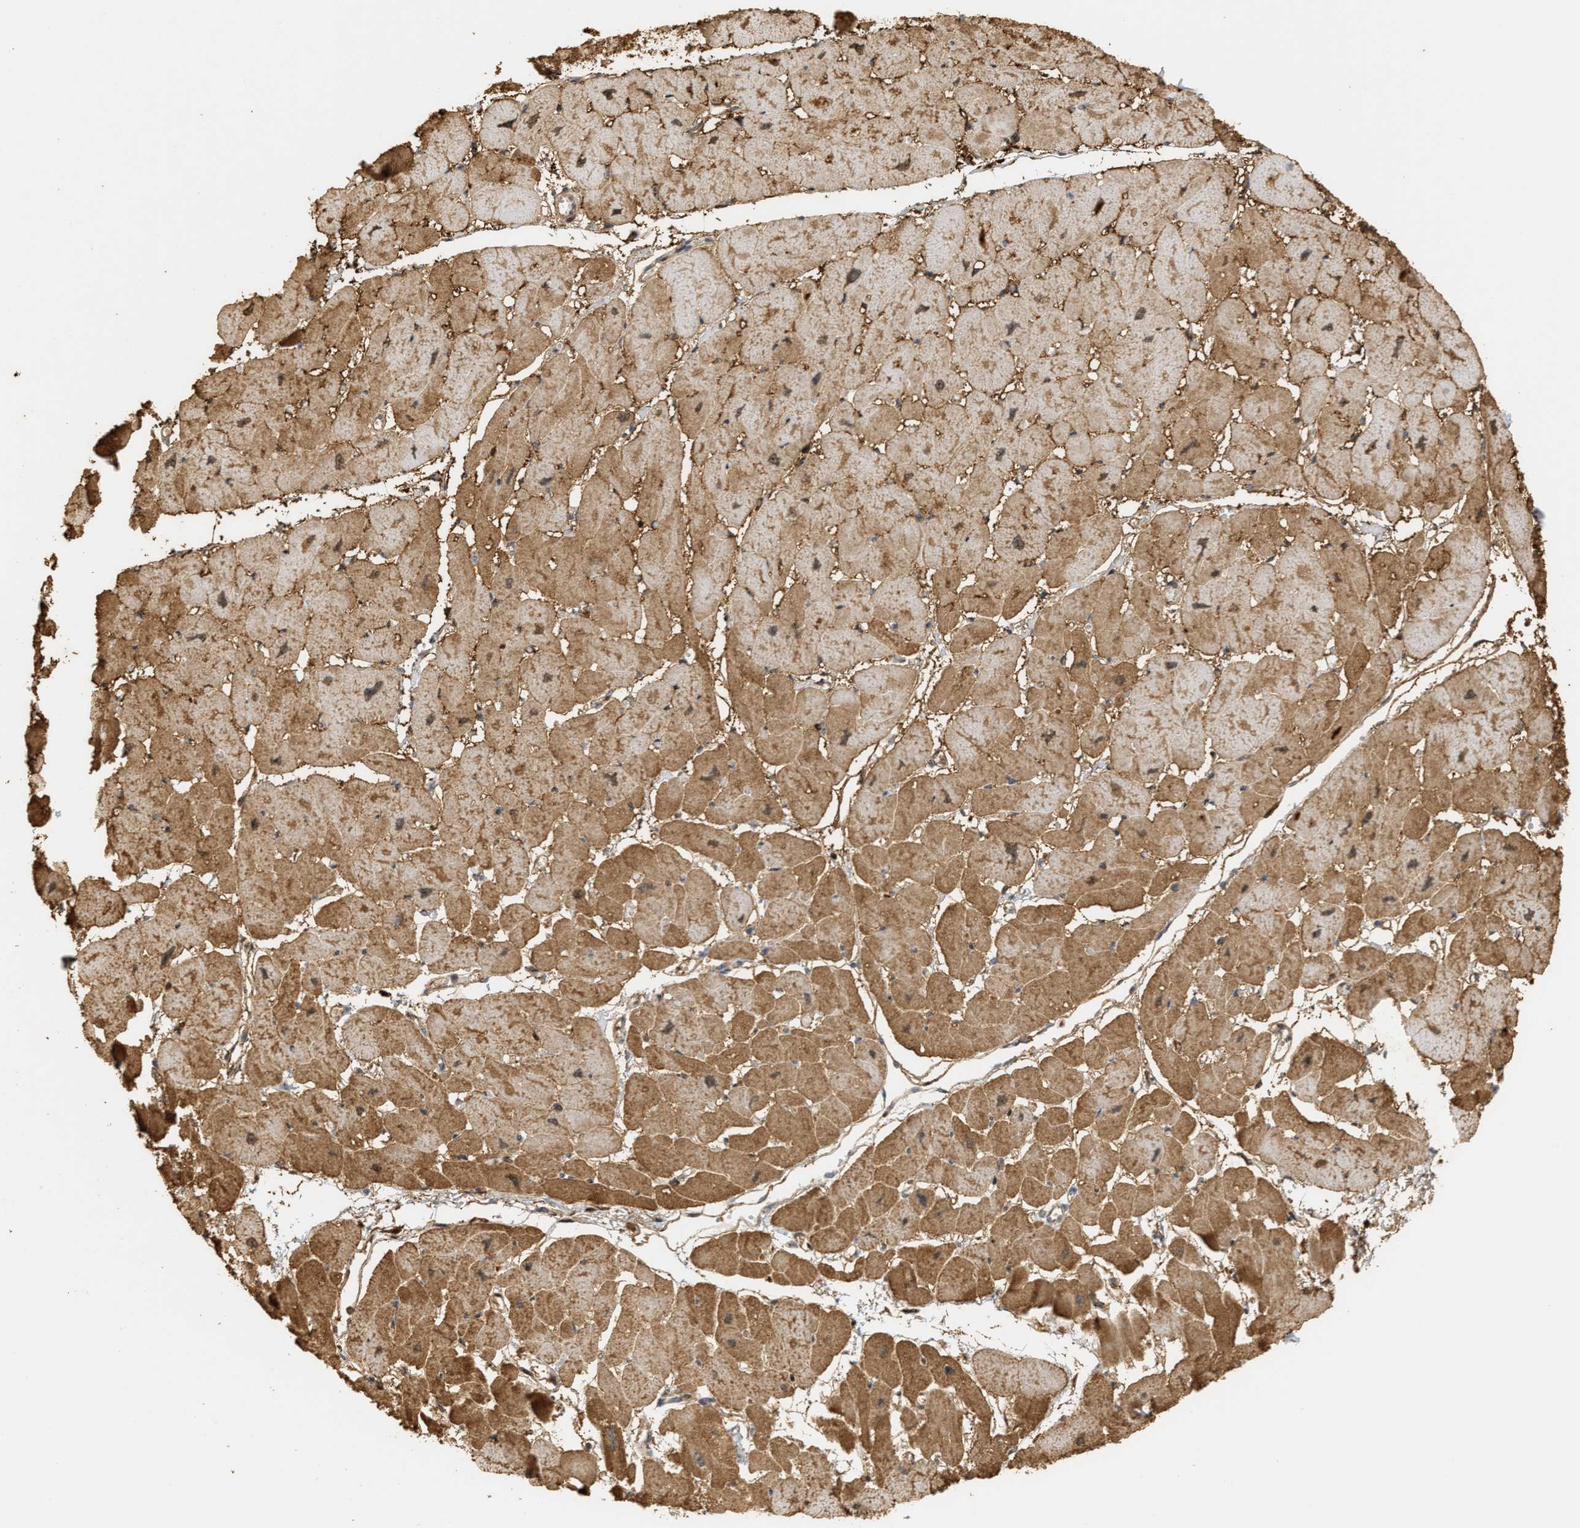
{"staining": {"intensity": "moderate", "quantity": ">75%", "location": "cytoplasmic/membranous"}, "tissue": "heart muscle", "cell_type": "Cardiomyocytes", "image_type": "normal", "snomed": [{"axis": "morphology", "description": "Normal tissue, NOS"}, {"axis": "topography", "description": "Heart"}], "caption": "Protein staining exhibits moderate cytoplasmic/membranous positivity in approximately >75% of cardiomyocytes in normal heart muscle.", "gene": "ZFAND5", "patient": {"sex": "female", "age": 54}}